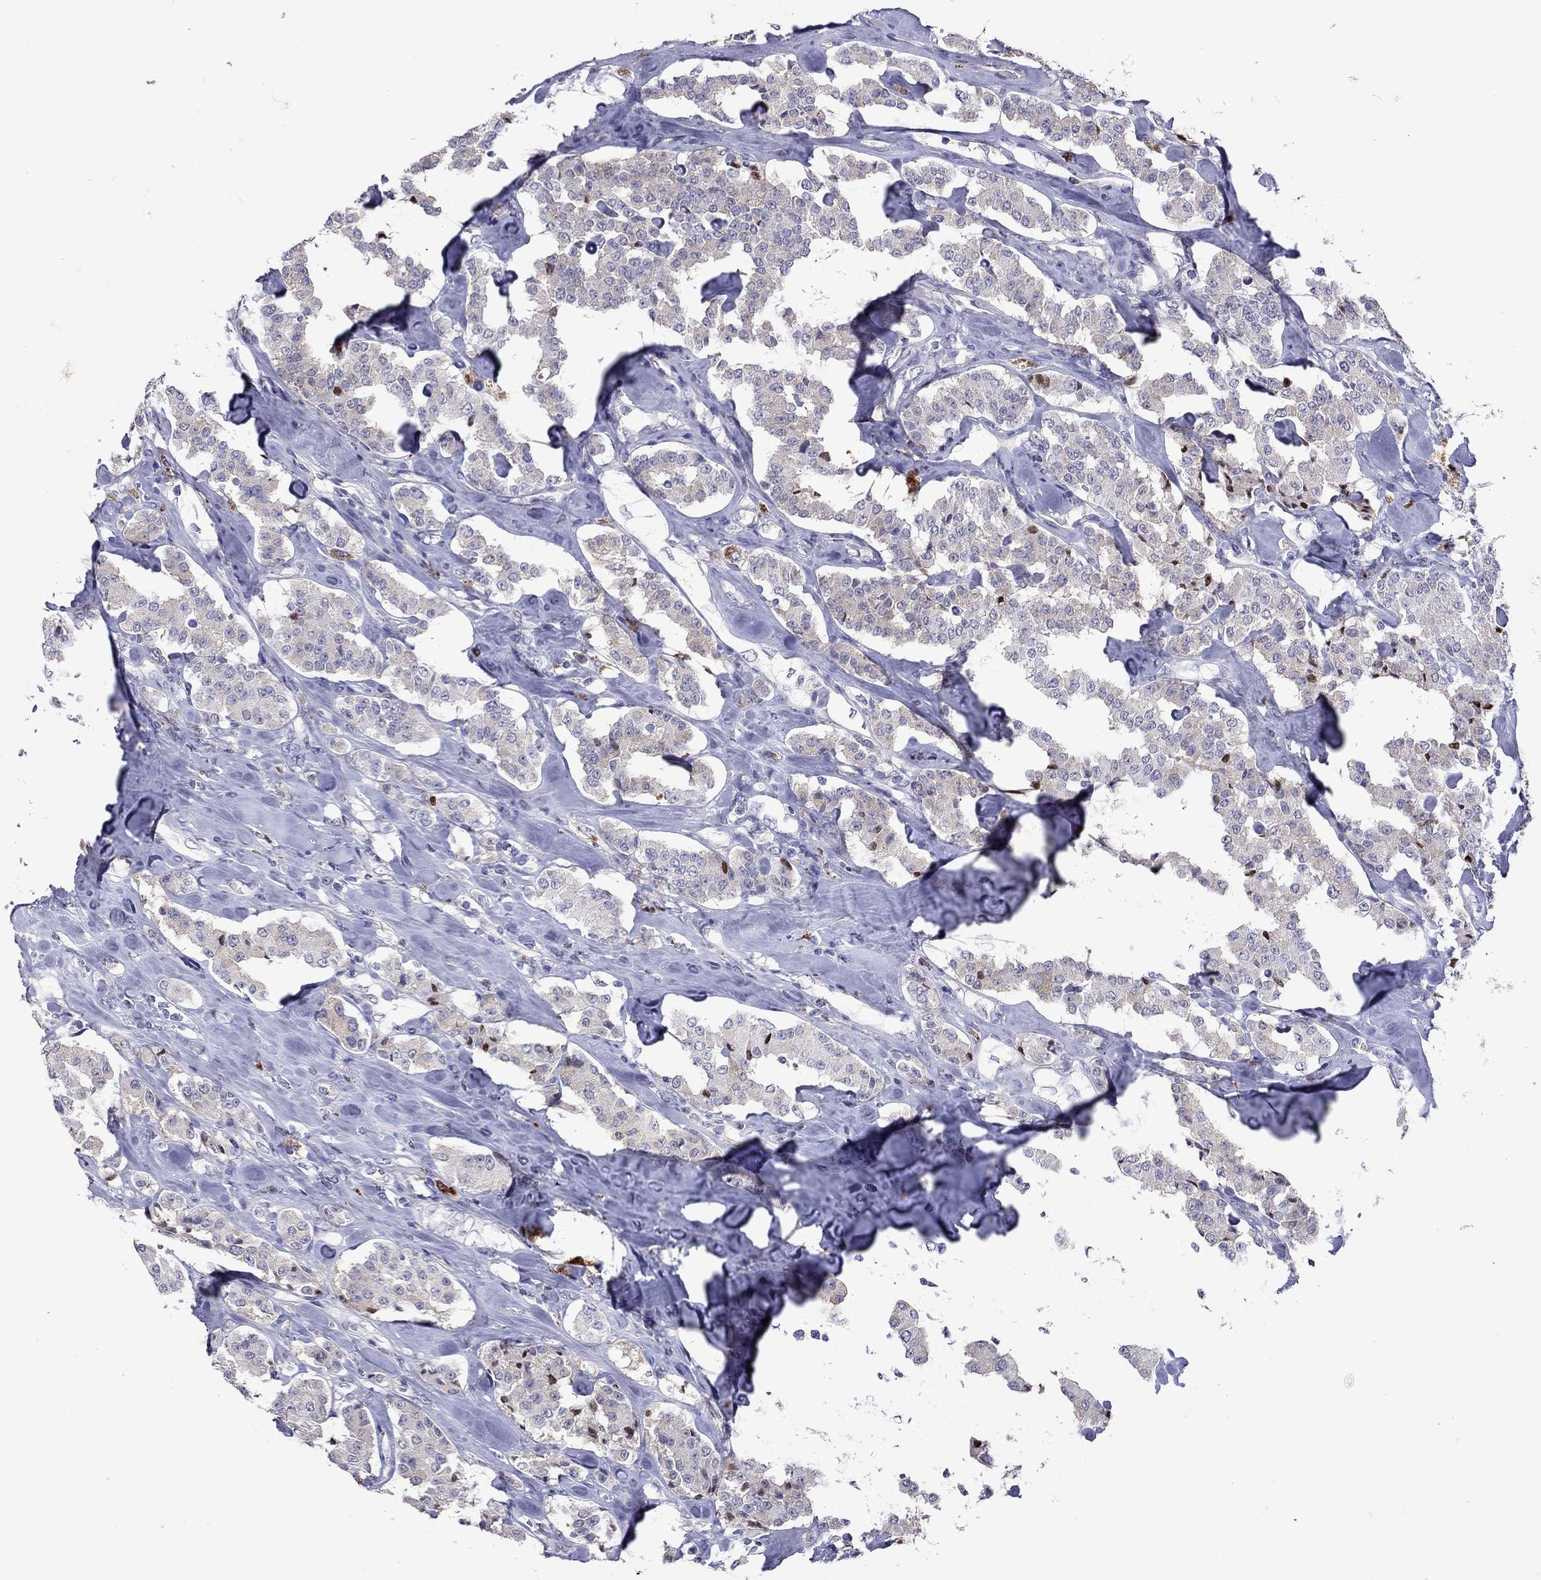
{"staining": {"intensity": "negative", "quantity": "none", "location": "none"}, "tissue": "carcinoid", "cell_type": "Tumor cells", "image_type": "cancer", "snomed": [{"axis": "morphology", "description": "Carcinoid, malignant, NOS"}, {"axis": "topography", "description": "Pancreas"}], "caption": "Immunohistochemical staining of malignant carcinoid demonstrates no significant staining in tumor cells. (DAB immunohistochemistry (IHC) with hematoxylin counter stain).", "gene": "SERPINA3", "patient": {"sex": "male", "age": 41}}